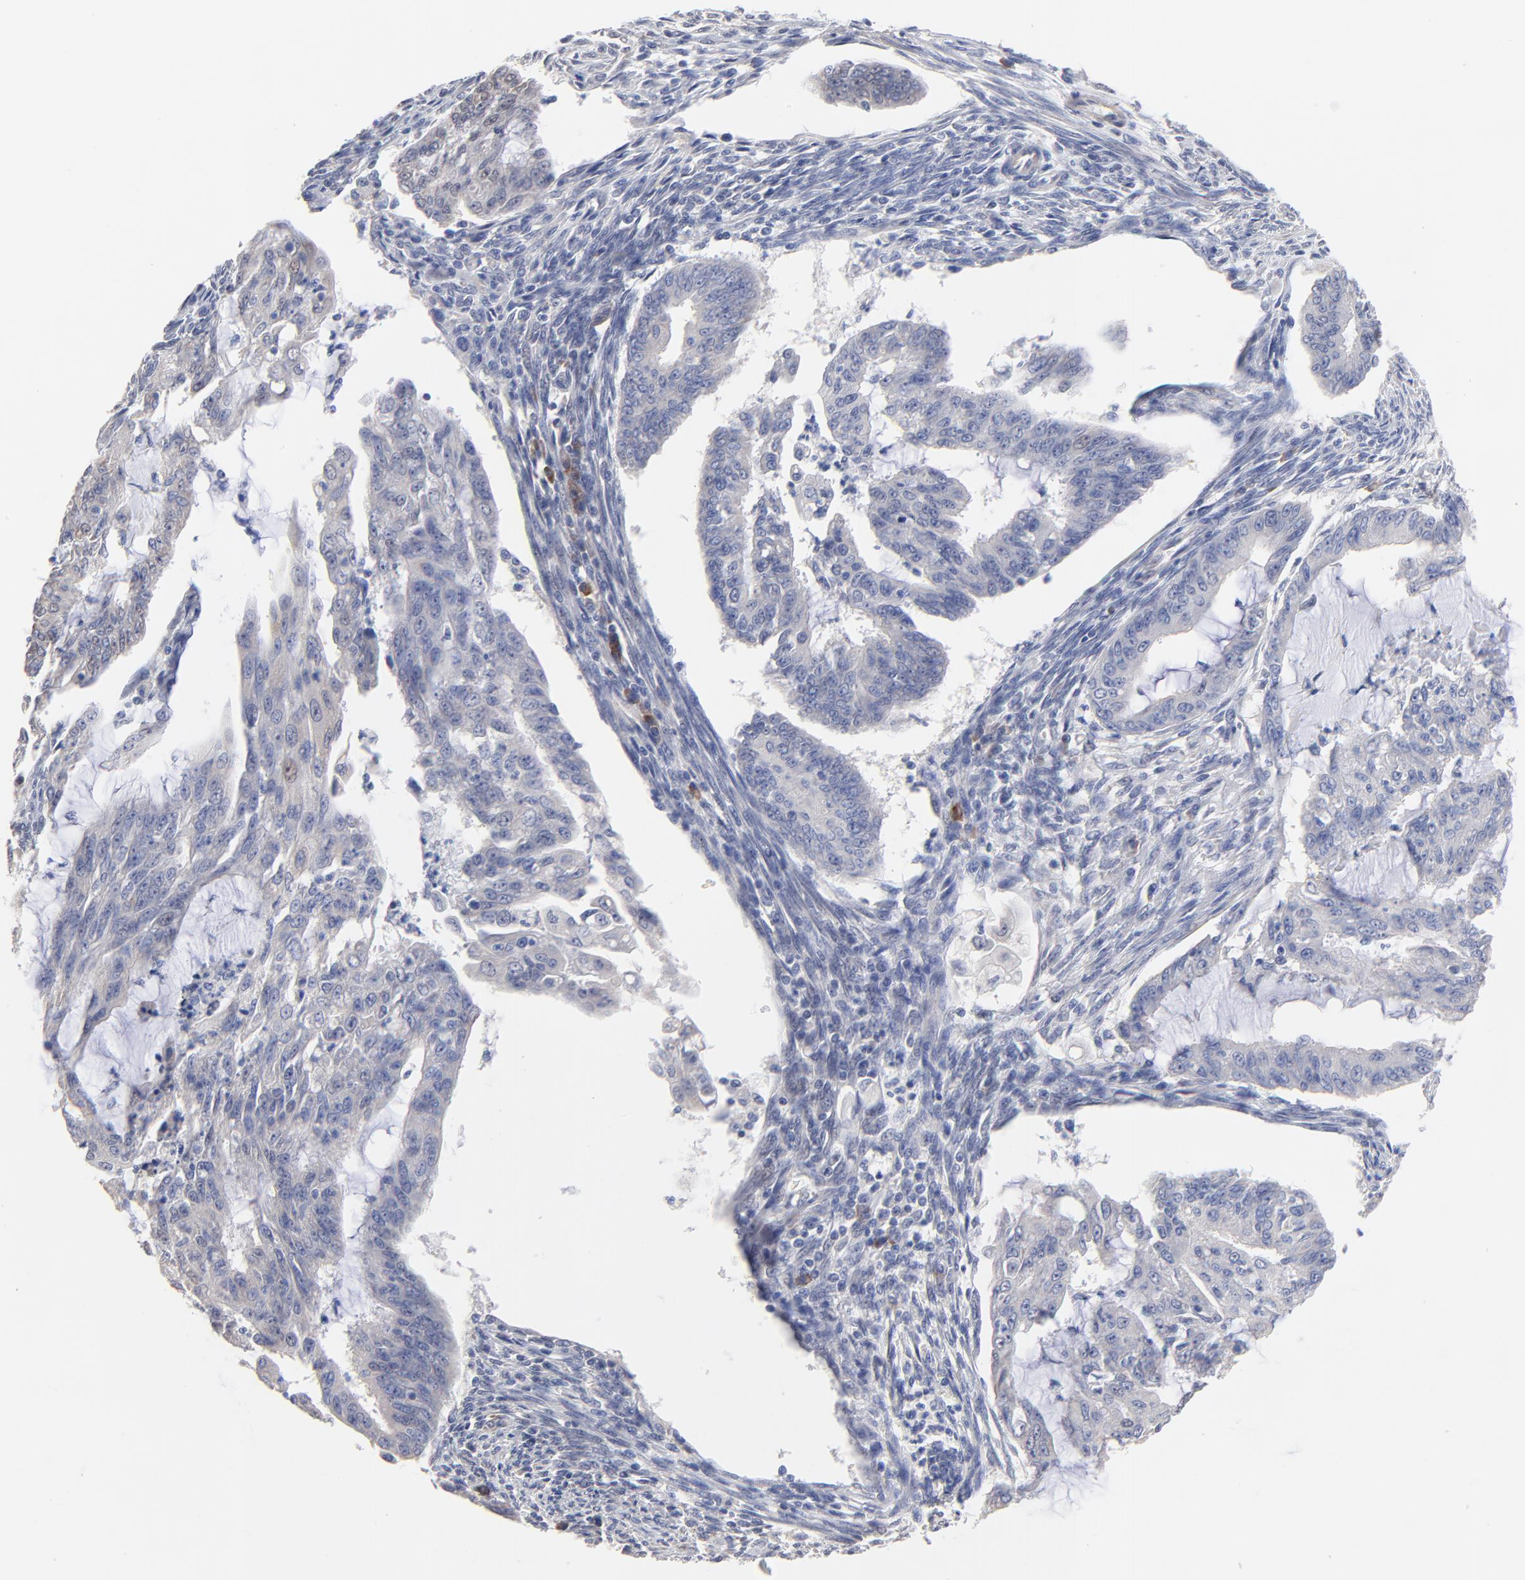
{"staining": {"intensity": "weak", "quantity": "<25%", "location": "cytoplasmic/membranous"}, "tissue": "endometrial cancer", "cell_type": "Tumor cells", "image_type": "cancer", "snomed": [{"axis": "morphology", "description": "Adenocarcinoma, NOS"}, {"axis": "topography", "description": "Endometrium"}], "caption": "IHC of human endometrial cancer (adenocarcinoma) shows no positivity in tumor cells.", "gene": "TWNK", "patient": {"sex": "female", "age": 75}}